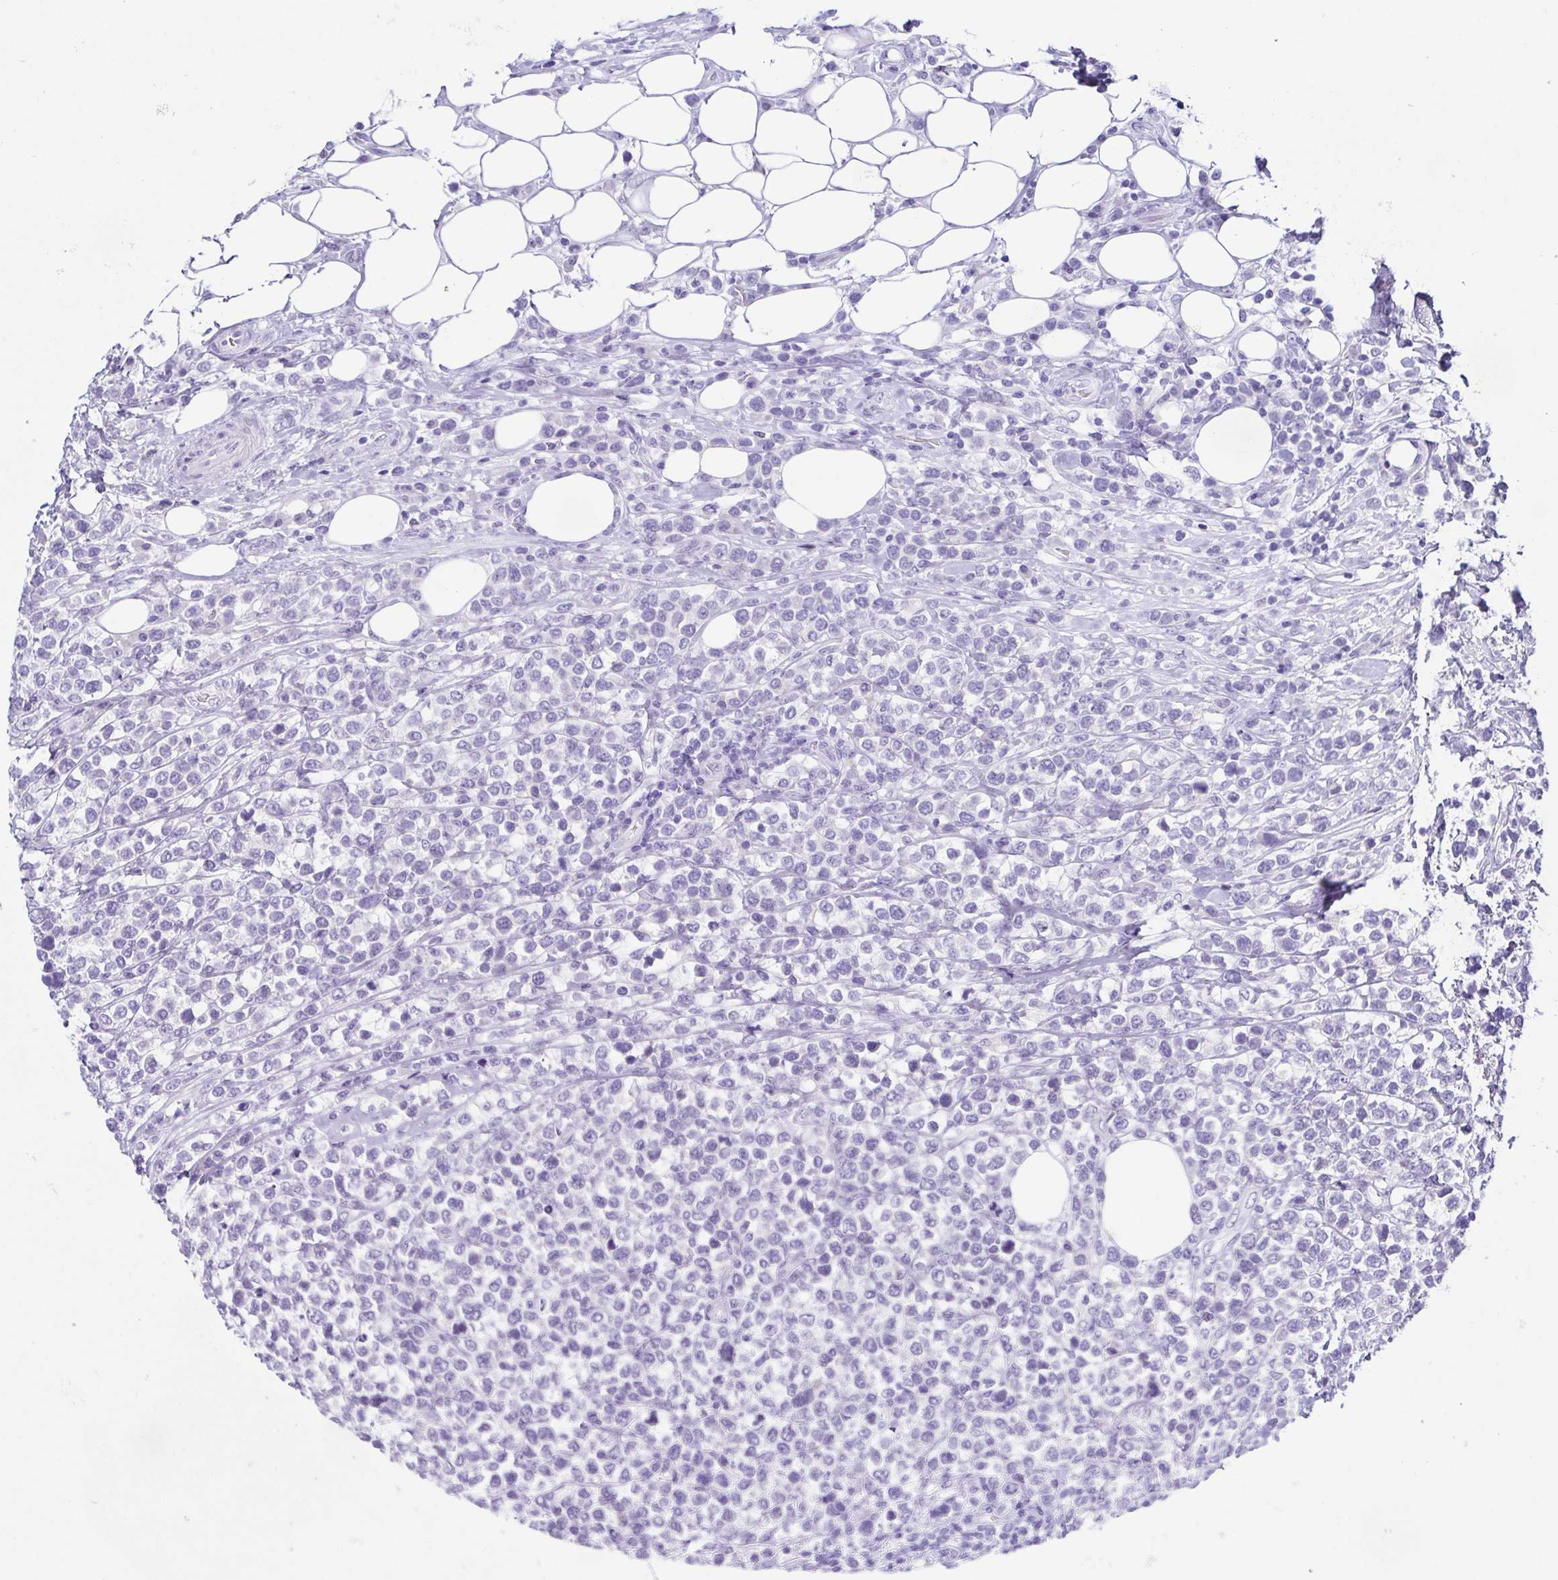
{"staining": {"intensity": "negative", "quantity": "none", "location": "none"}, "tissue": "lymphoma", "cell_type": "Tumor cells", "image_type": "cancer", "snomed": [{"axis": "morphology", "description": "Malignant lymphoma, non-Hodgkin's type, High grade"}, {"axis": "topography", "description": "Soft tissue"}], "caption": "Lymphoma was stained to show a protein in brown. There is no significant staining in tumor cells.", "gene": "RDH11", "patient": {"sex": "female", "age": 56}}